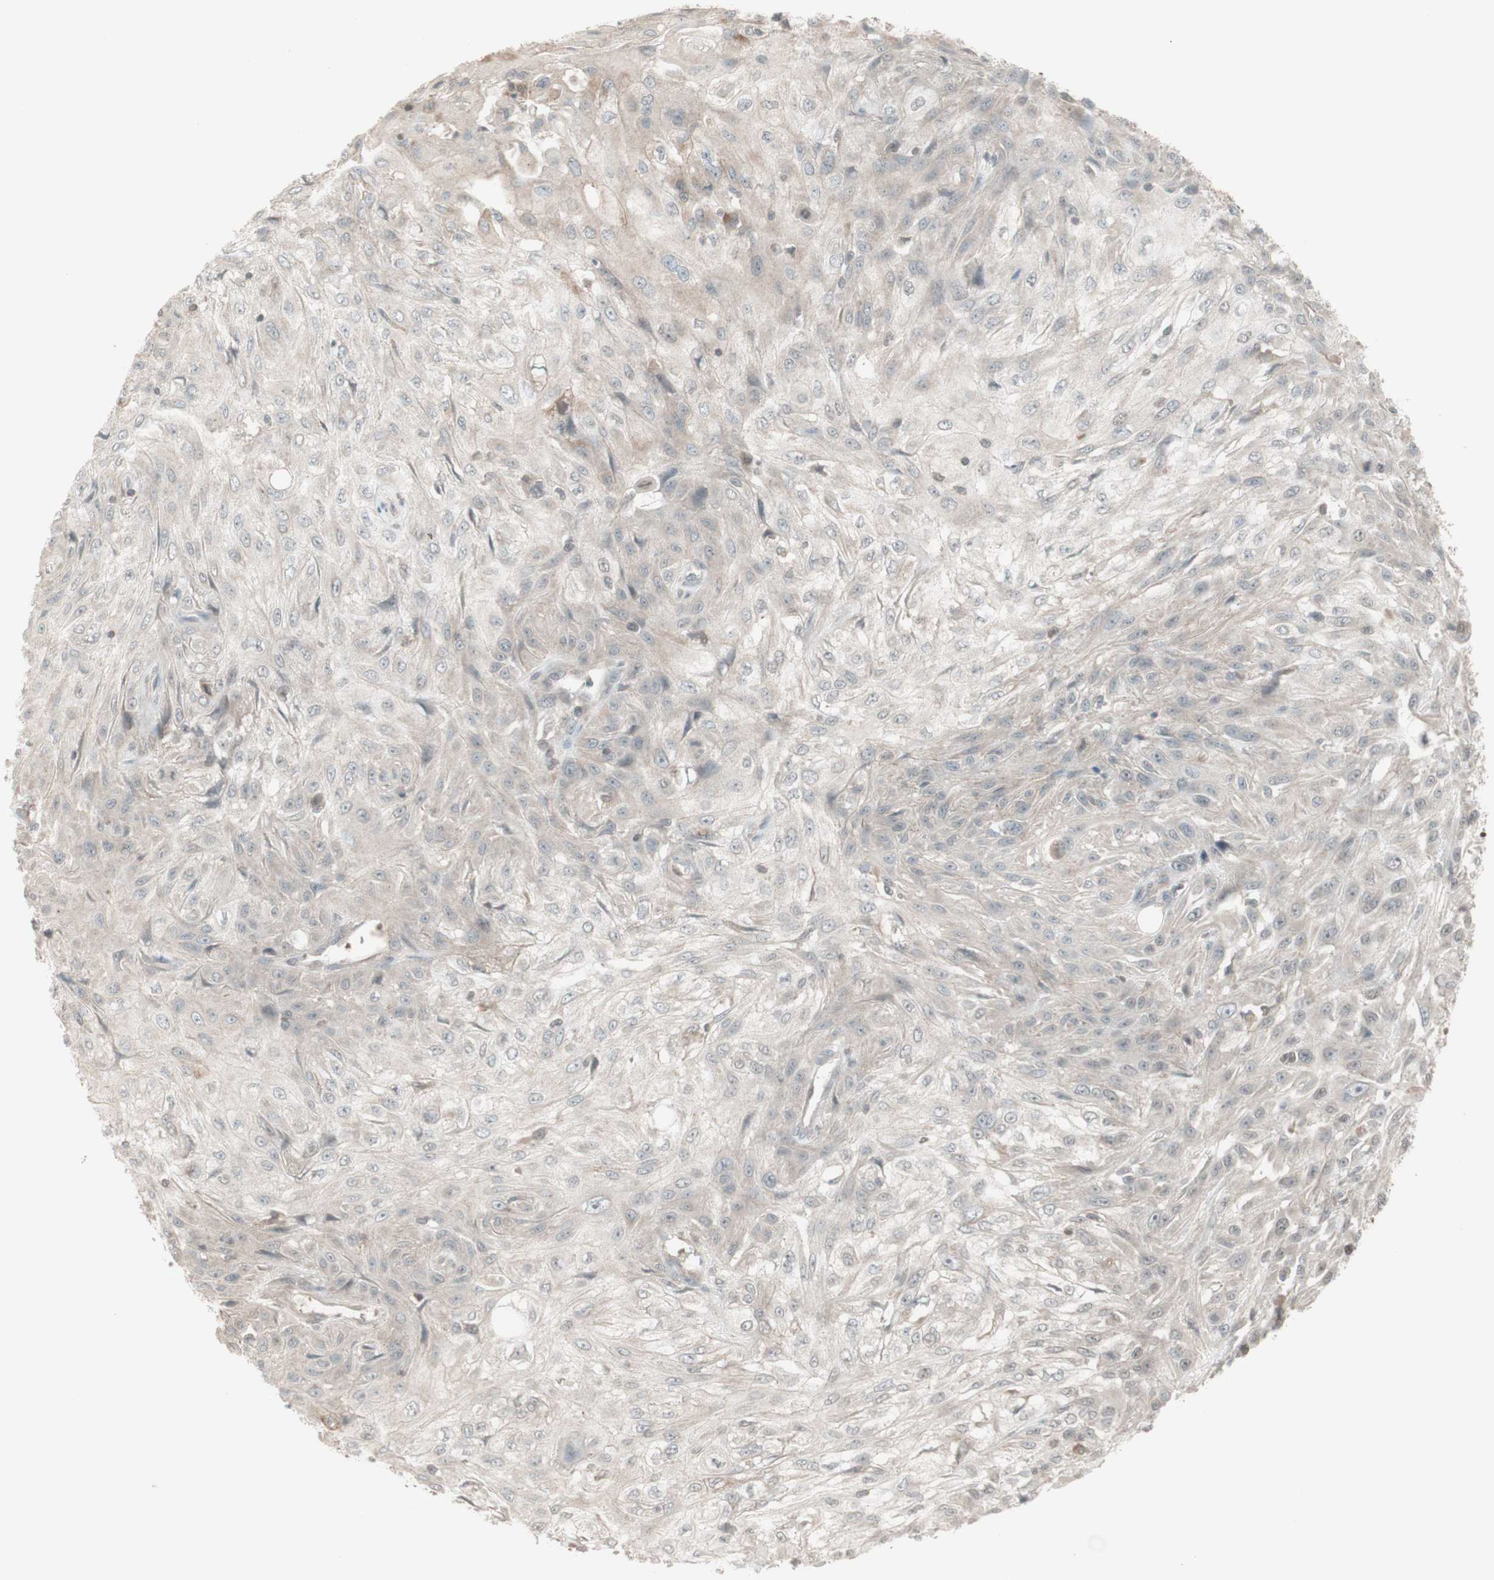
{"staining": {"intensity": "weak", "quantity": "25%-75%", "location": "cytoplasmic/membranous"}, "tissue": "skin cancer", "cell_type": "Tumor cells", "image_type": "cancer", "snomed": [{"axis": "morphology", "description": "Squamous cell carcinoma, NOS"}, {"axis": "topography", "description": "Skin"}], "caption": "Immunohistochemical staining of human skin cancer (squamous cell carcinoma) displays low levels of weak cytoplasmic/membranous protein staining in about 25%-75% of tumor cells.", "gene": "MSH6", "patient": {"sex": "male", "age": 75}}